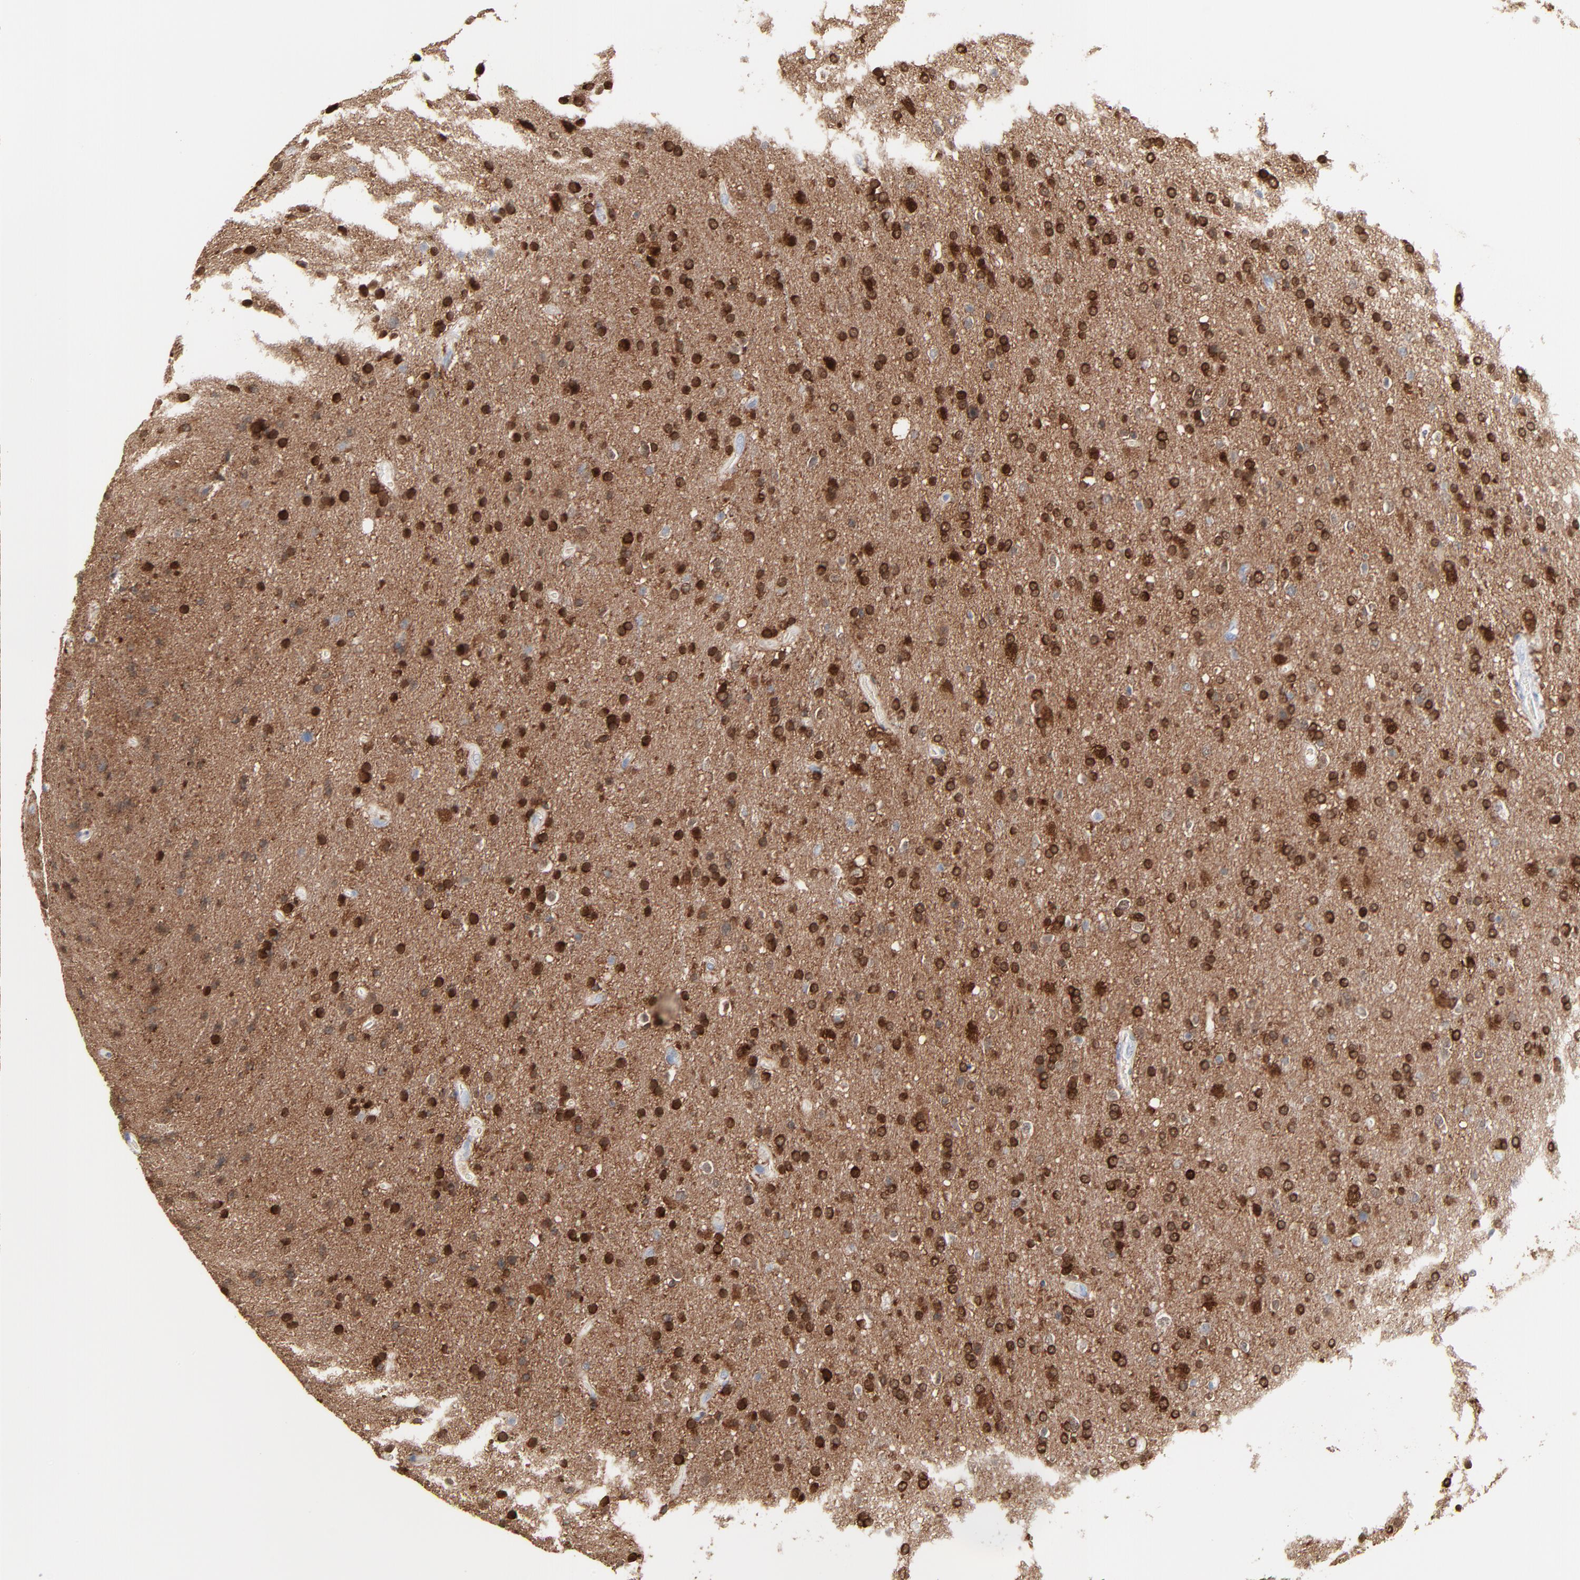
{"staining": {"intensity": "strong", "quantity": ">75%", "location": "cytoplasmic/membranous,nuclear"}, "tissue": "glioma", "cell_type": "Tumor cells", "image_type": "cancer", "snomed": [{"axis": "morphology", "description": "Glioma, malignant, High grade"}, {"axis": "topography", "description": "Brain"}], "caption": "The immunohistochemical stain shows strong cytoplasmic/membranous and nuclear expression in tumor cells of glioma tissue.", "gene": "PHGDH", "patient": {"sex": "male", "age": 33}}